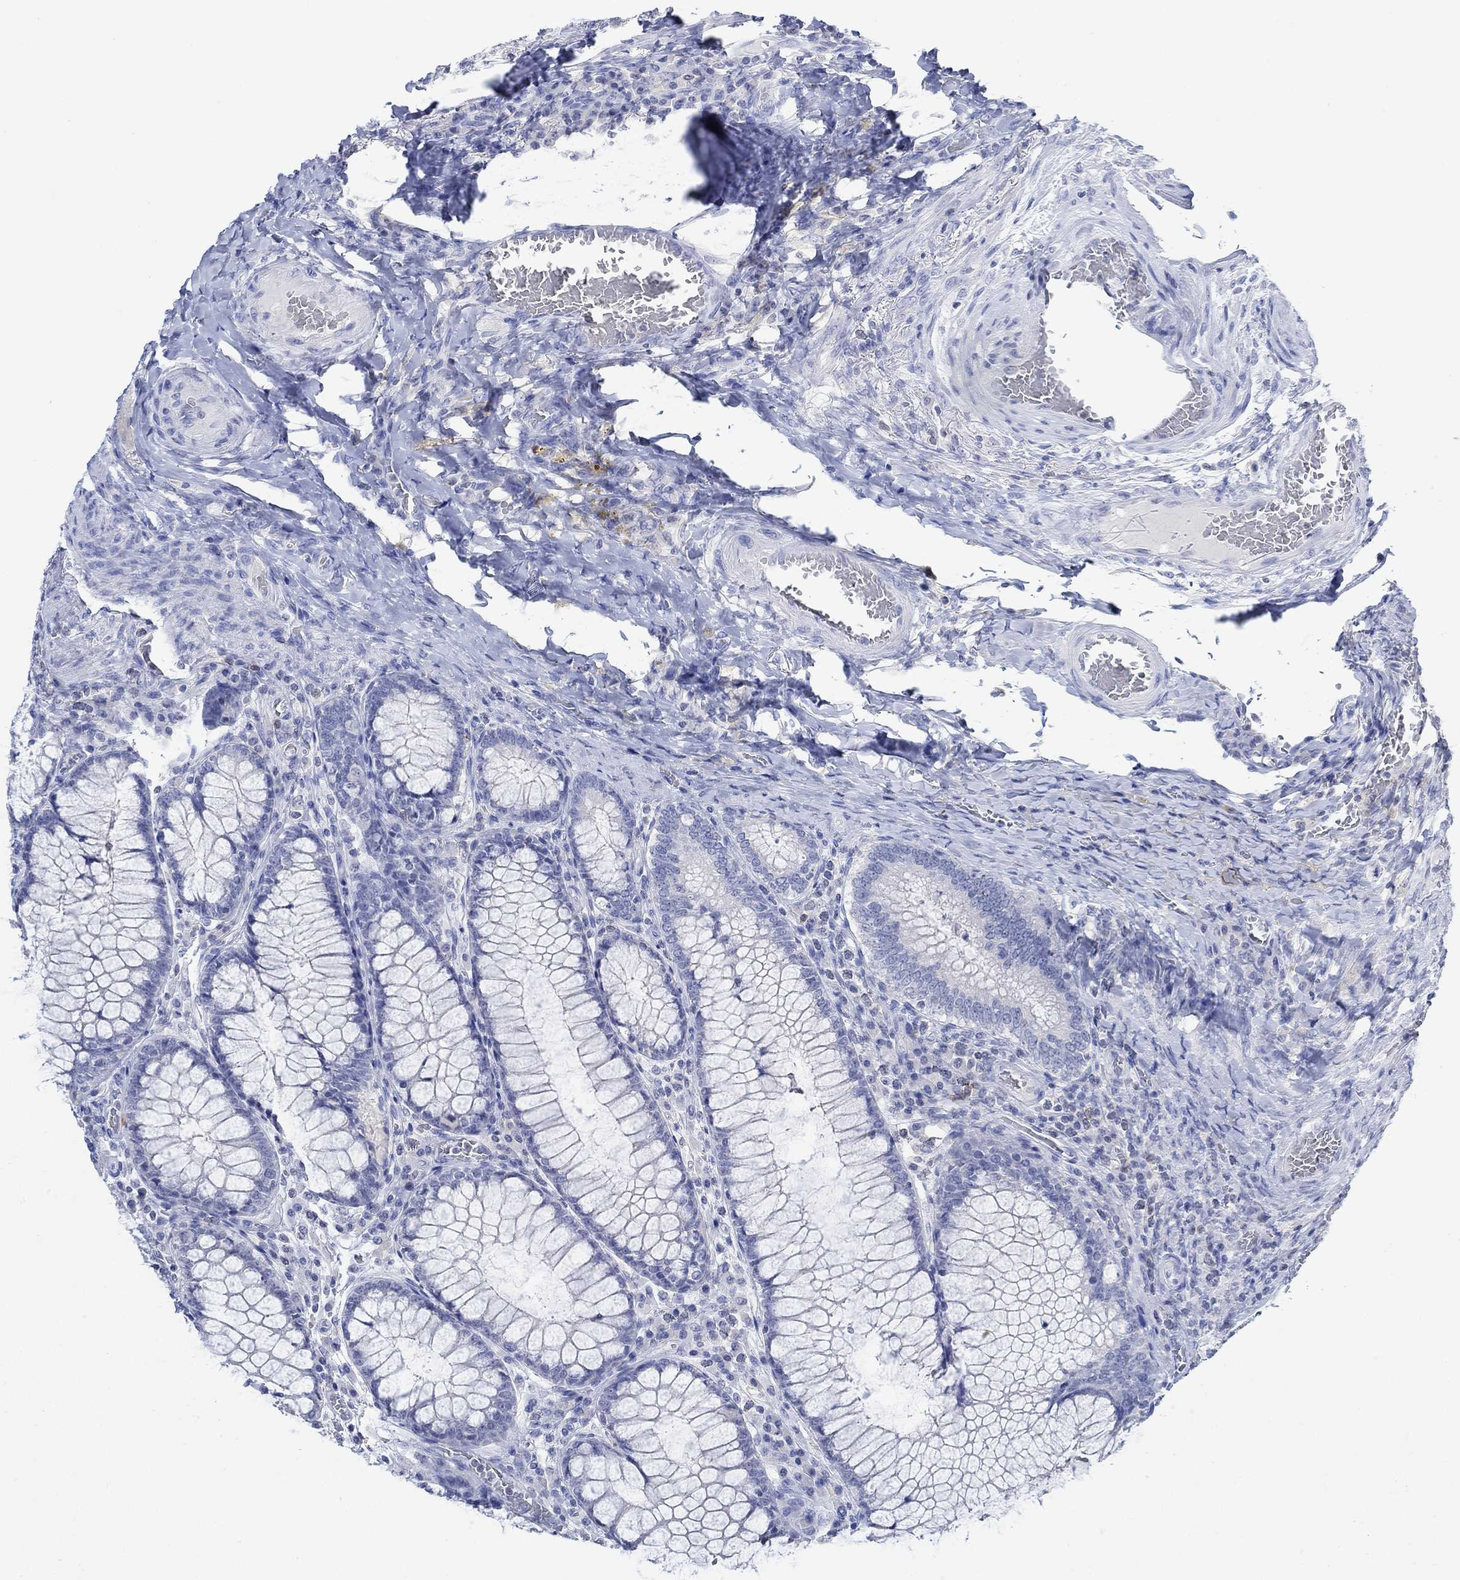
{"staining": {"intensity": "negative", "quantity": "none", "location": "none"}, "tissue": "colorectal cancer", "cell_type": "Tumor cells", "image_type": "cancer", "snomed": [{"axis": "morphology", "description": "Adenocarcinoma, NOS"}, {"axis": "topography", "description": "Colon"}], "caption": "High magnification brightfield microscopy of colorectal cancer stained with DAB (3,3'-diaminobenzidine) (brown) and counterstained with hematoxylin (blue): tumor cells show no significant positivity.", "gene": "PPP1R17", "patient": {"sex": "female", "age": 86}}